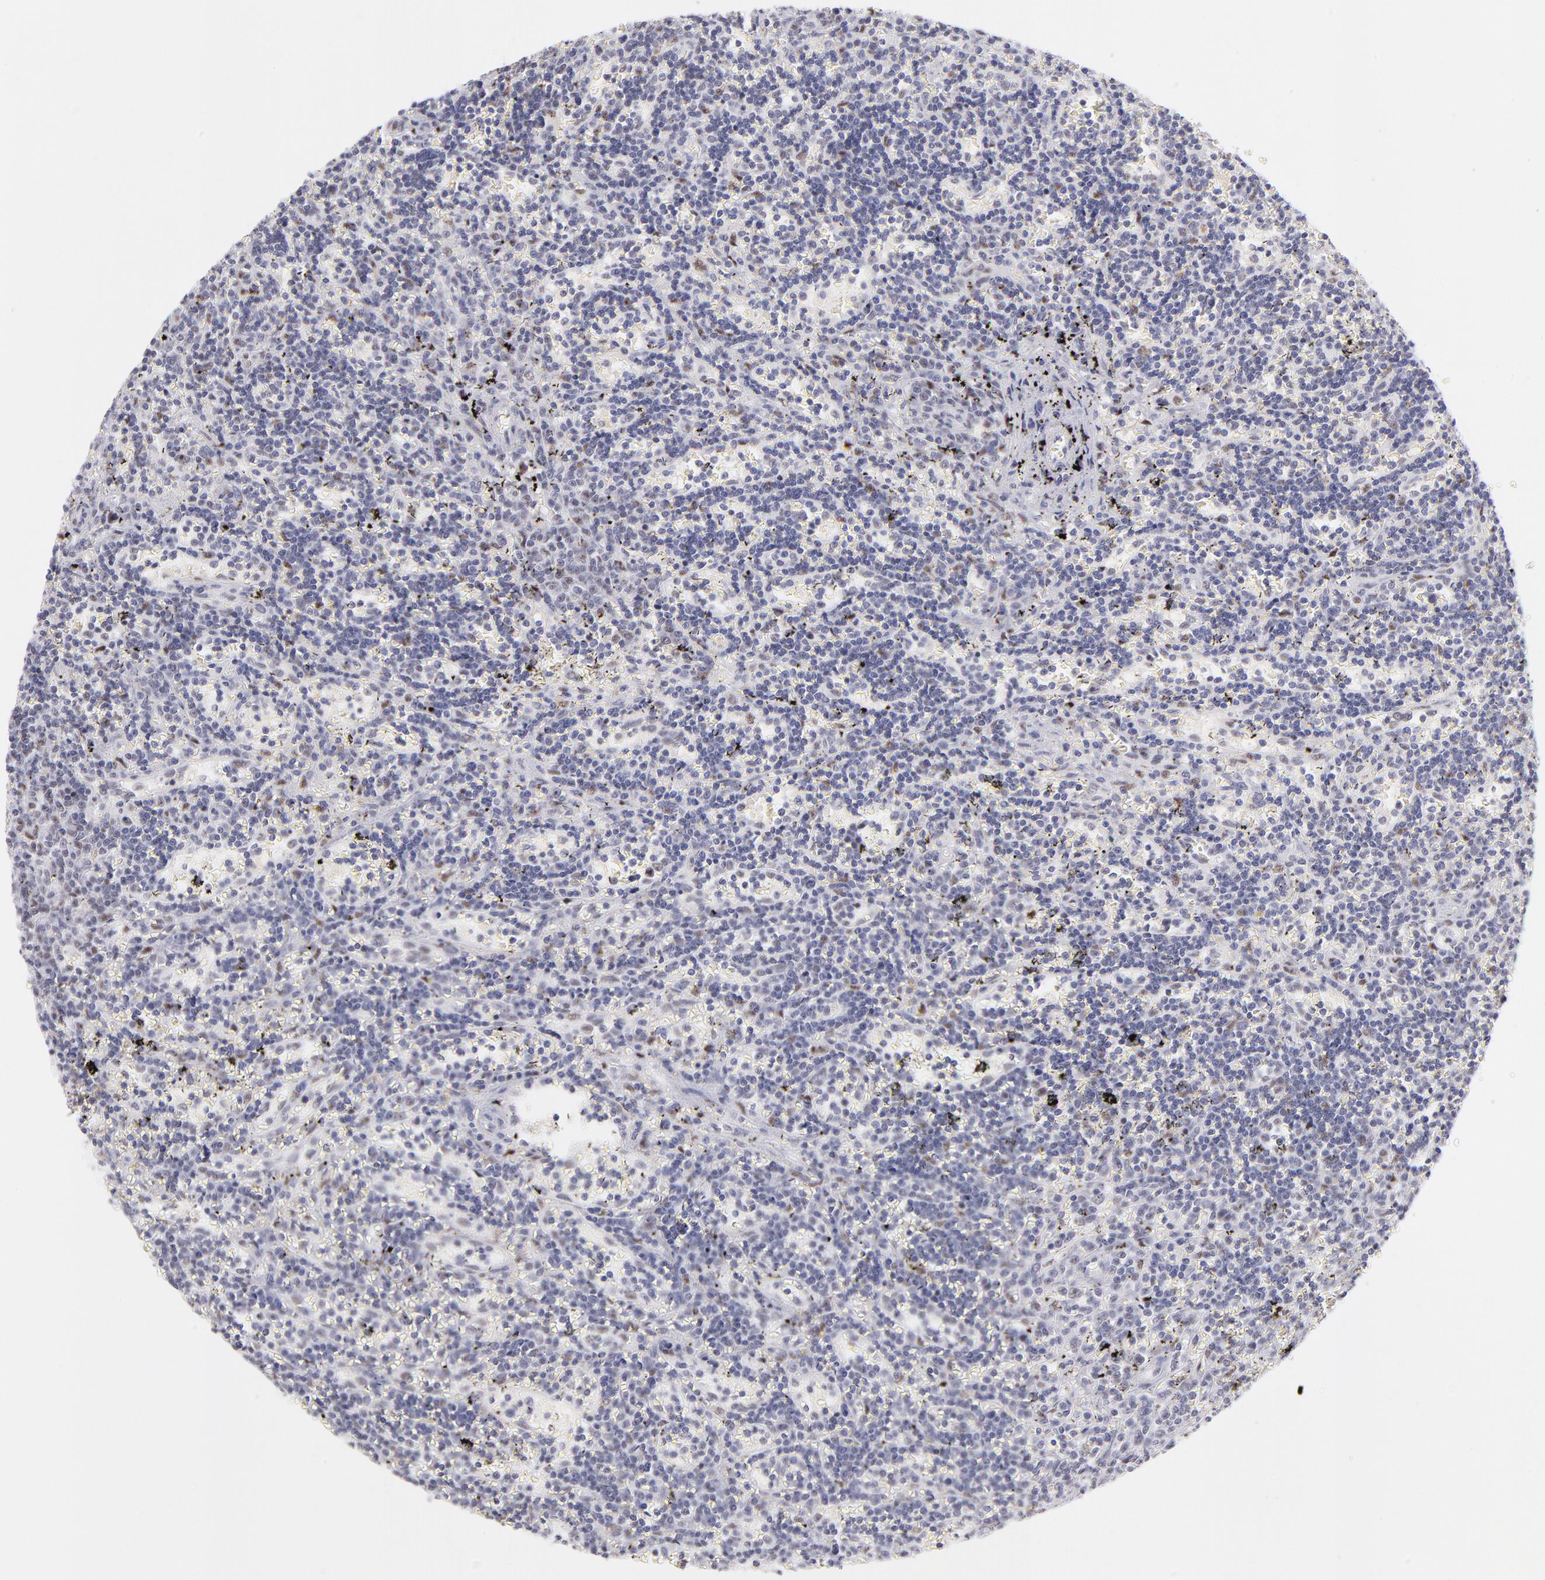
{"staining": {"intensity": "weak", "quantity": "25%-75%", "location": "nuclear"}, "tissue": "lymphoma", "cell_type": "Tumor cells", "image_type": "cancer", "snomed": [{"axis": "morphology", "description": "Malignant lymphoma, non-Hodgkin's type, Low grade"}, {"axis": "topography", "description": "Spleen"}], "caption": "Immunohistochemical staining of low-grade malignant lymphoma, non-Hodgkin's type shows low levels of weak nuclear protein positivity in approximately 25%-75% of tumor cells.", "gene": "CDC25C", "patient": {"sex": "male", "age": 60}}